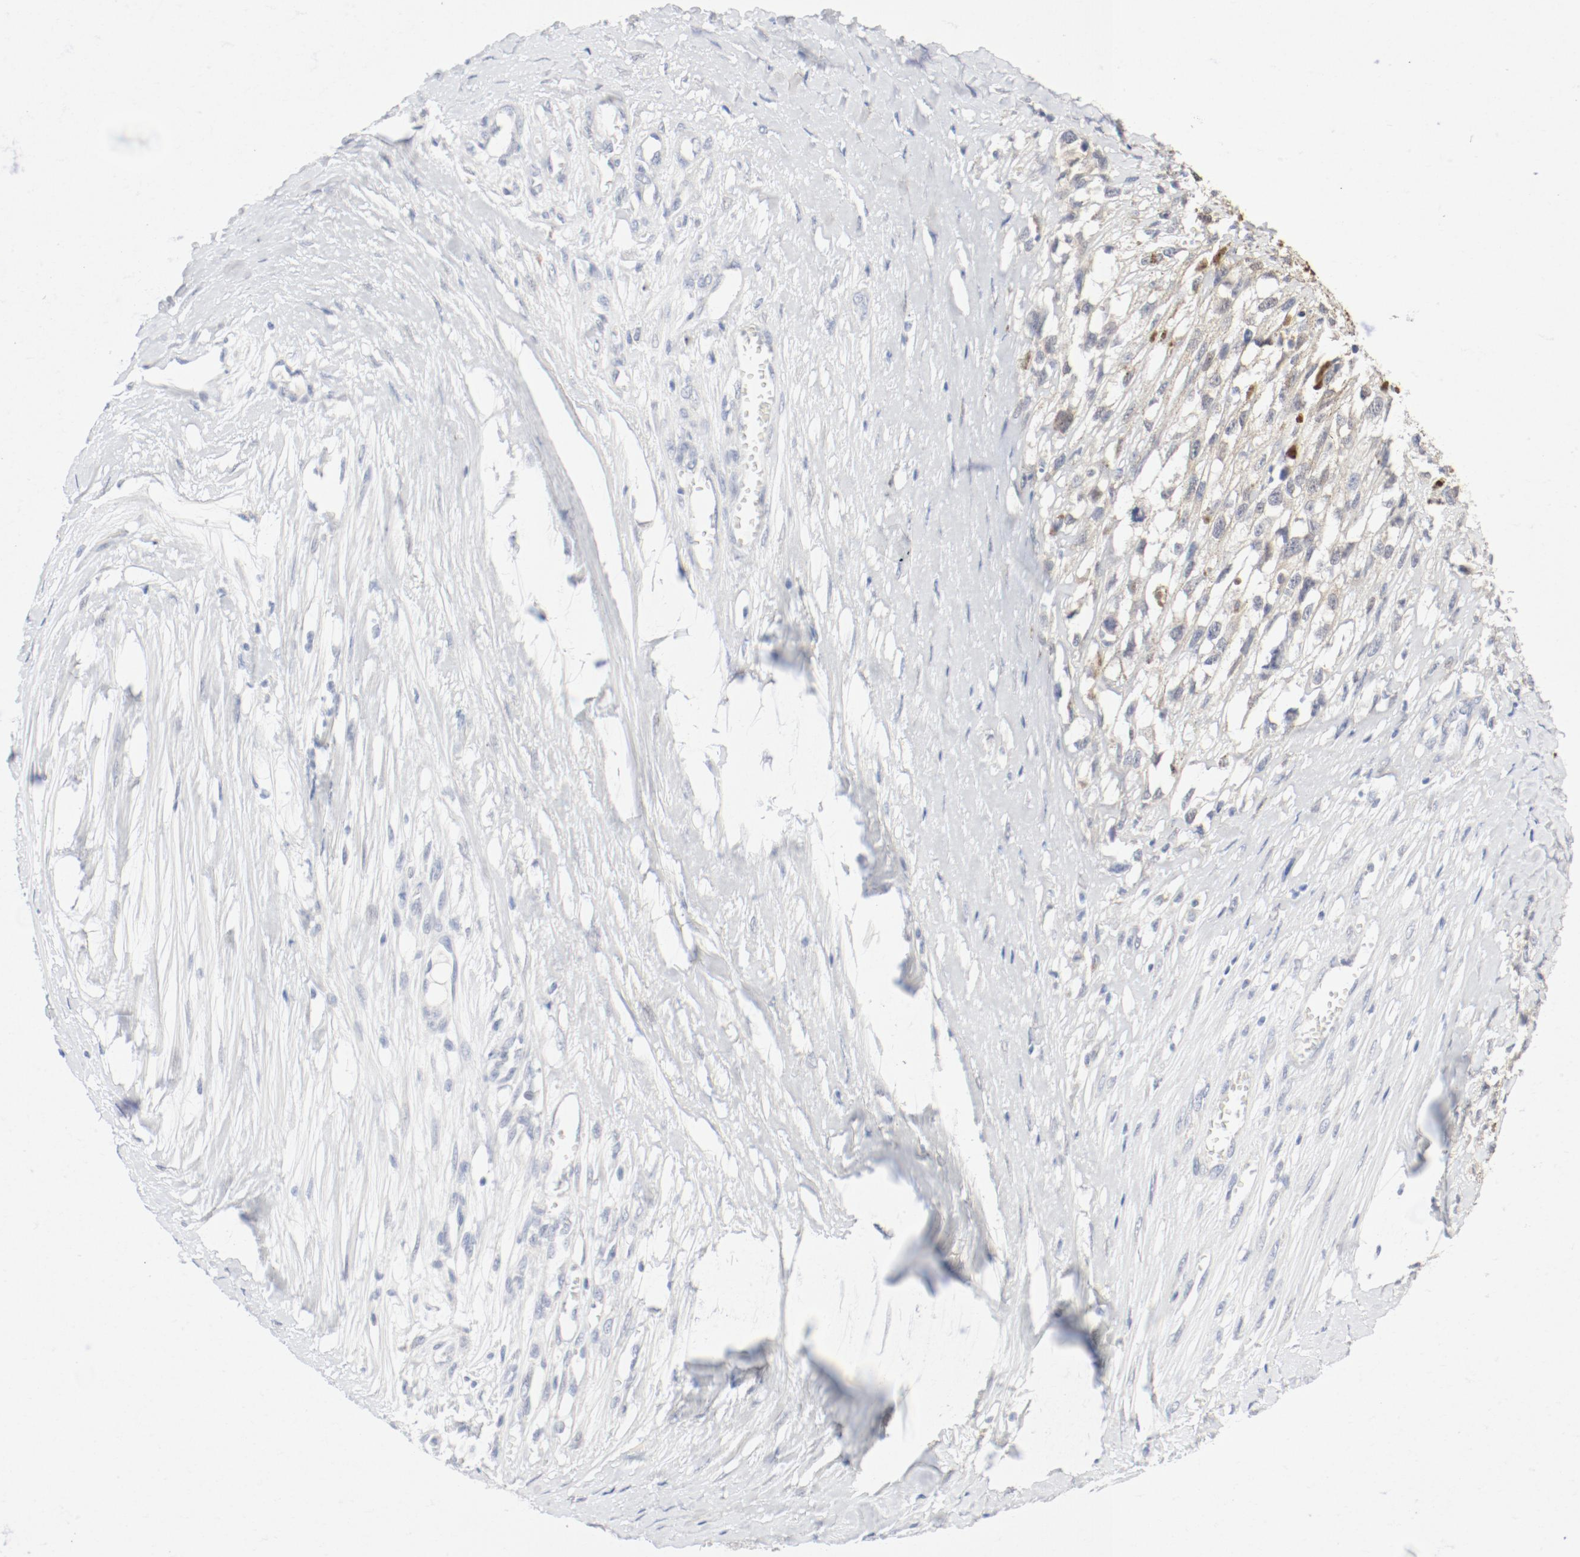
{"staining": {"intensity": "negative", "quantity": "none", "location": "none"}, "tissue": "melanoma", "cell_type": "Tumor cells", "image_type": "cancer", "snomed": [{"axis": "morphology", "description": "Malignant melanoma, Metastatic site"}, {"axis": "topography", "description": "Lymph node"}], "caption": "Immunohistochemistry (IHC) image of neoplastic tissue: human melanoma stained with DAB (3,3'-diaminobenzidine) exhibits no significant protein staining in tumor cells. The staining is performed using DAB (3,3'-diaminobenzidine) brown chromogen with nuclei counter-stained in using hematoxylin.", "gene": "PGM1", "patient": {"sex": "male", "age": 59}}